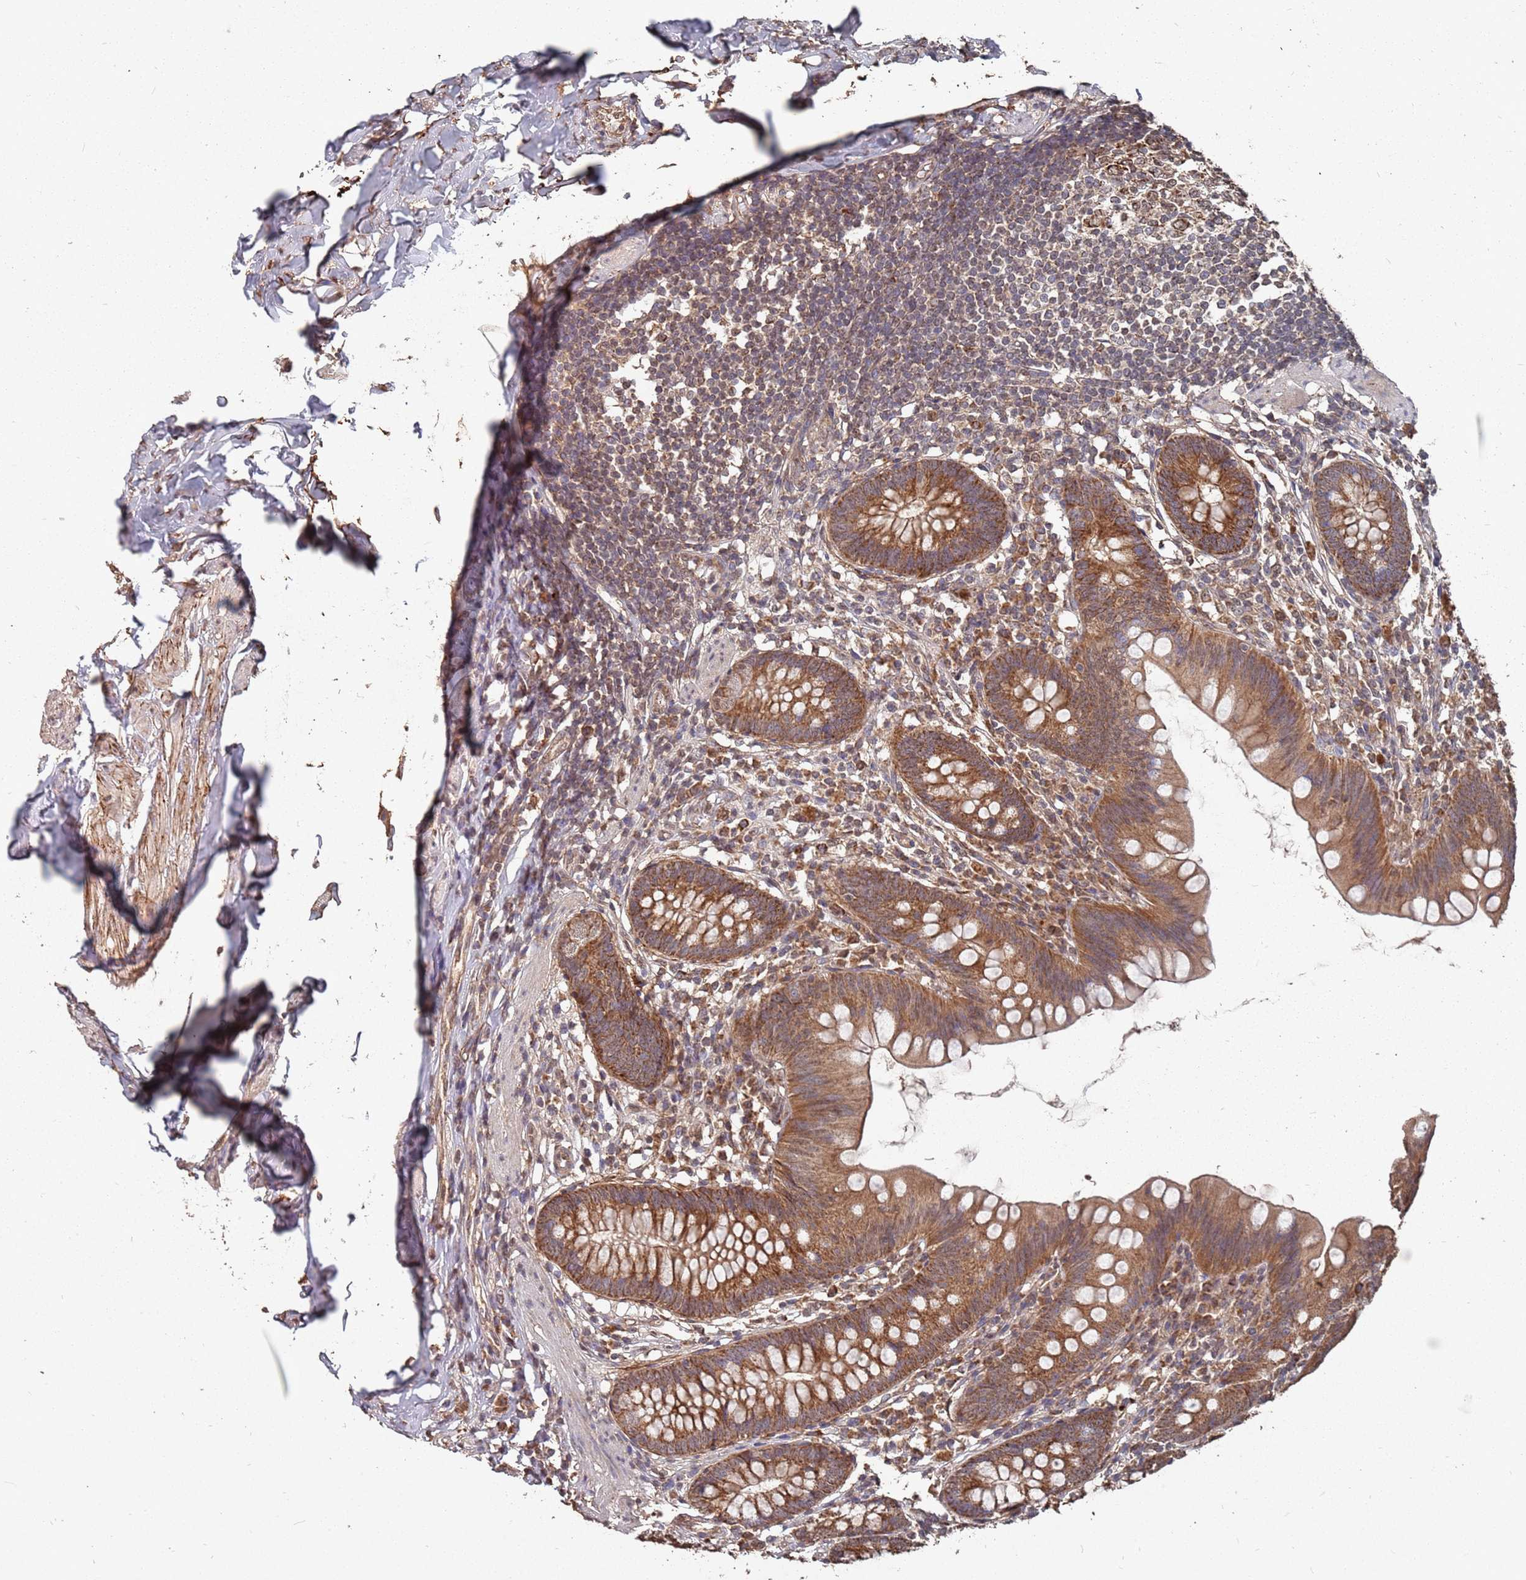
{"staining": {"intensity": "strong", "quantity": ">75%", "location": "cytoplasmic/membranous"}, "tissue": "appendix", "cell_type": "Glandular cells", "image_type": "normal", "snomed": [{"axis": "morphology", "description": "Normal tissue, NOS"}, {"axis": "topography", "description": "Appendix"}], "caption": "Appendix stained with DAB immunohistochemistry (IHC) displays high levels of strong cytoplasmic/membranous expression in about >75% of glandular cells. (DAB (3,3'-diaminobenzidine) IHC with brightfield microscopy, high magnification).", "gene": "PRORP", "patient": {"sex": "female", "age": 62}}